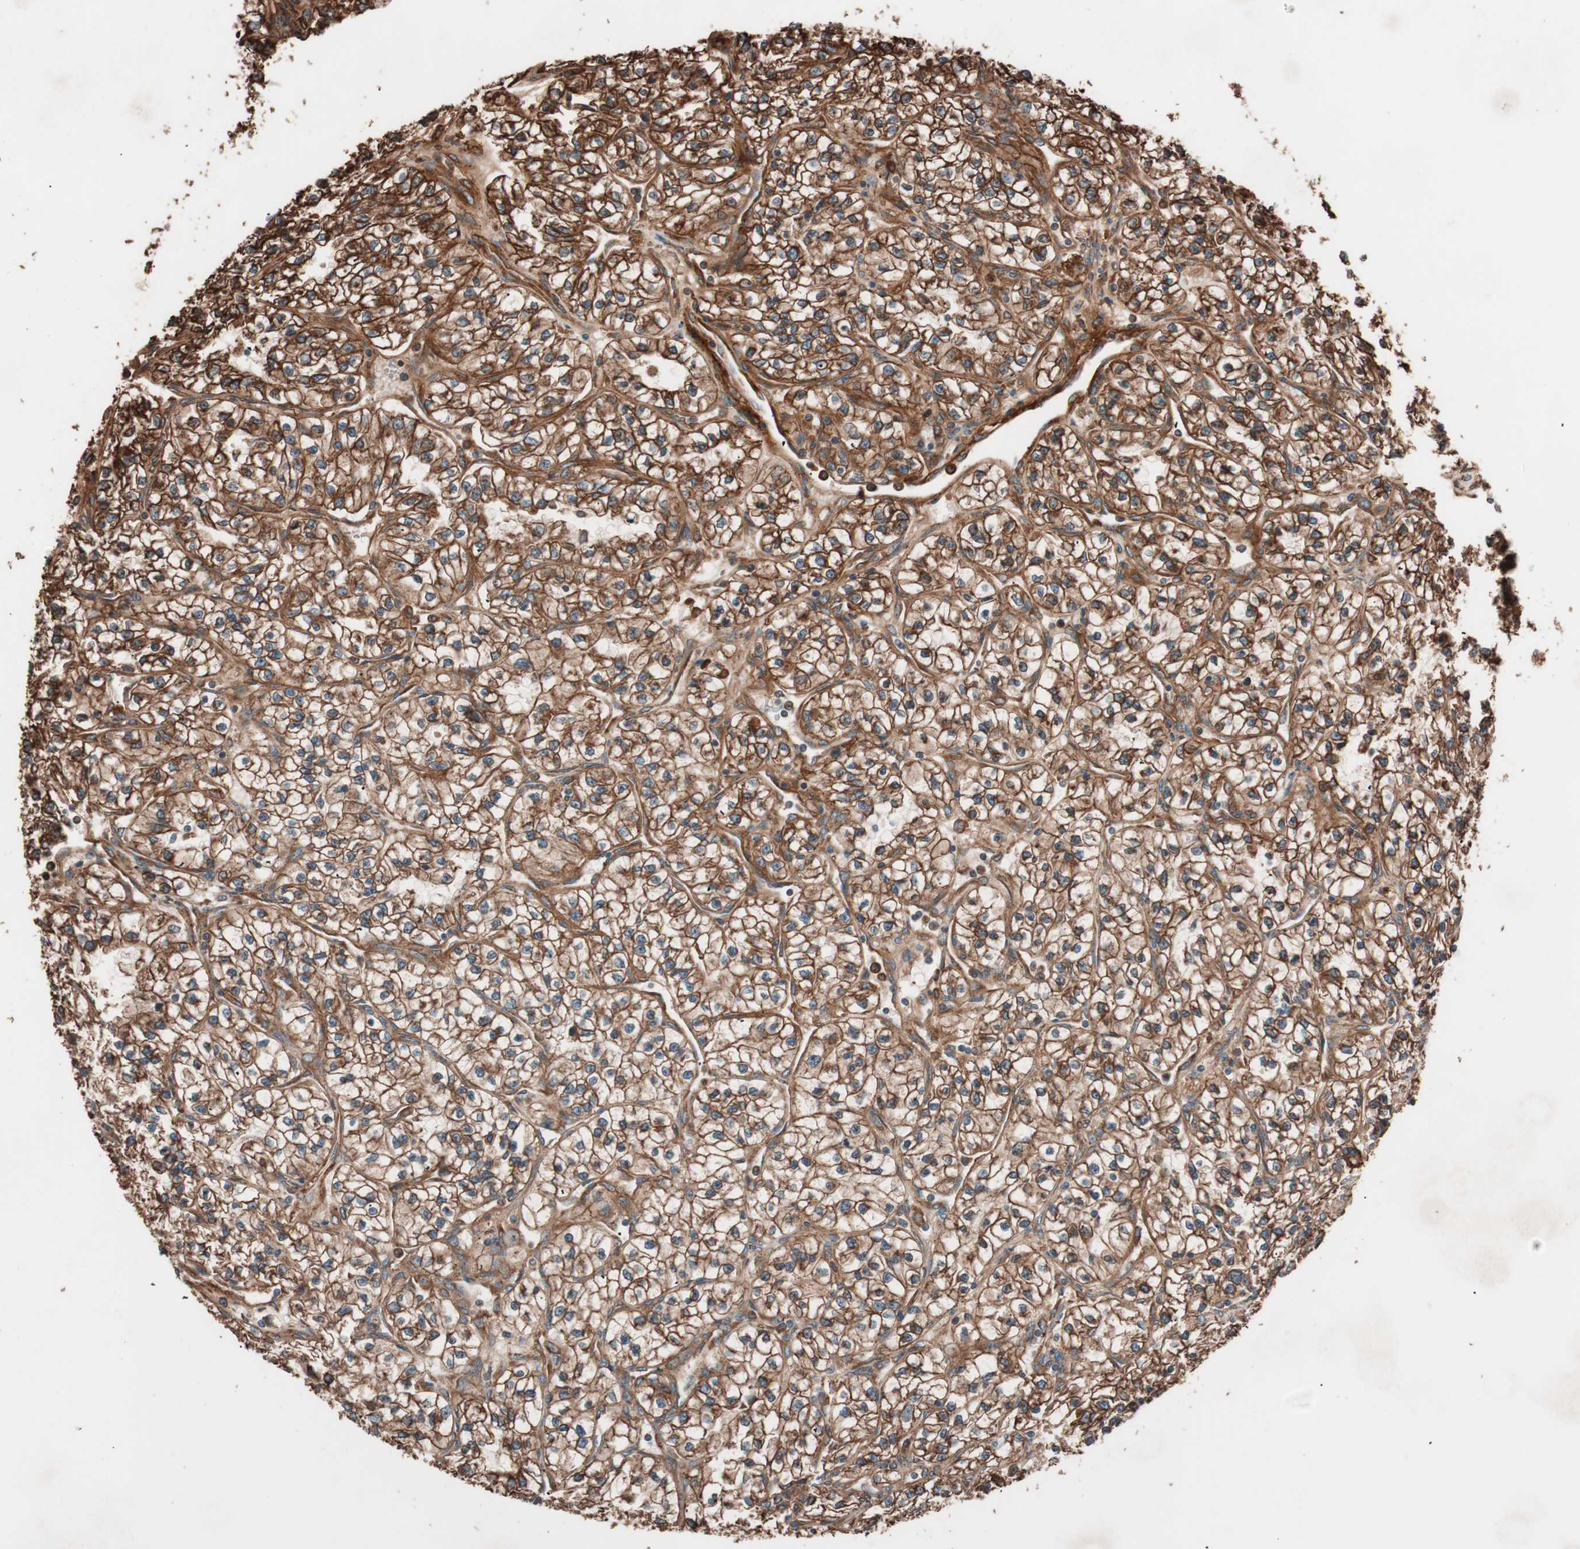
{"staining": {"intensity": "strong", "quantity": ">75%", "location": "cytoplasmic/membranous"}, "tissue": "renal cancer", "cell_type": "Tumor cells", "image_type": "cancer", "snomed": [{"axis": "morphology", "description": "Adenocarcinoma, NOS"}, {"axis": "topography", "description": "Kidney"}], "caption": "There is high levels of strong cytoplasmic/membranous expression in tumor cells of renal adenocarcinoma, as demonstrated by immunohistochemical staining (brown color).", "gene": "VEGFA", "patient": {"sex": "female", "age": 57}}